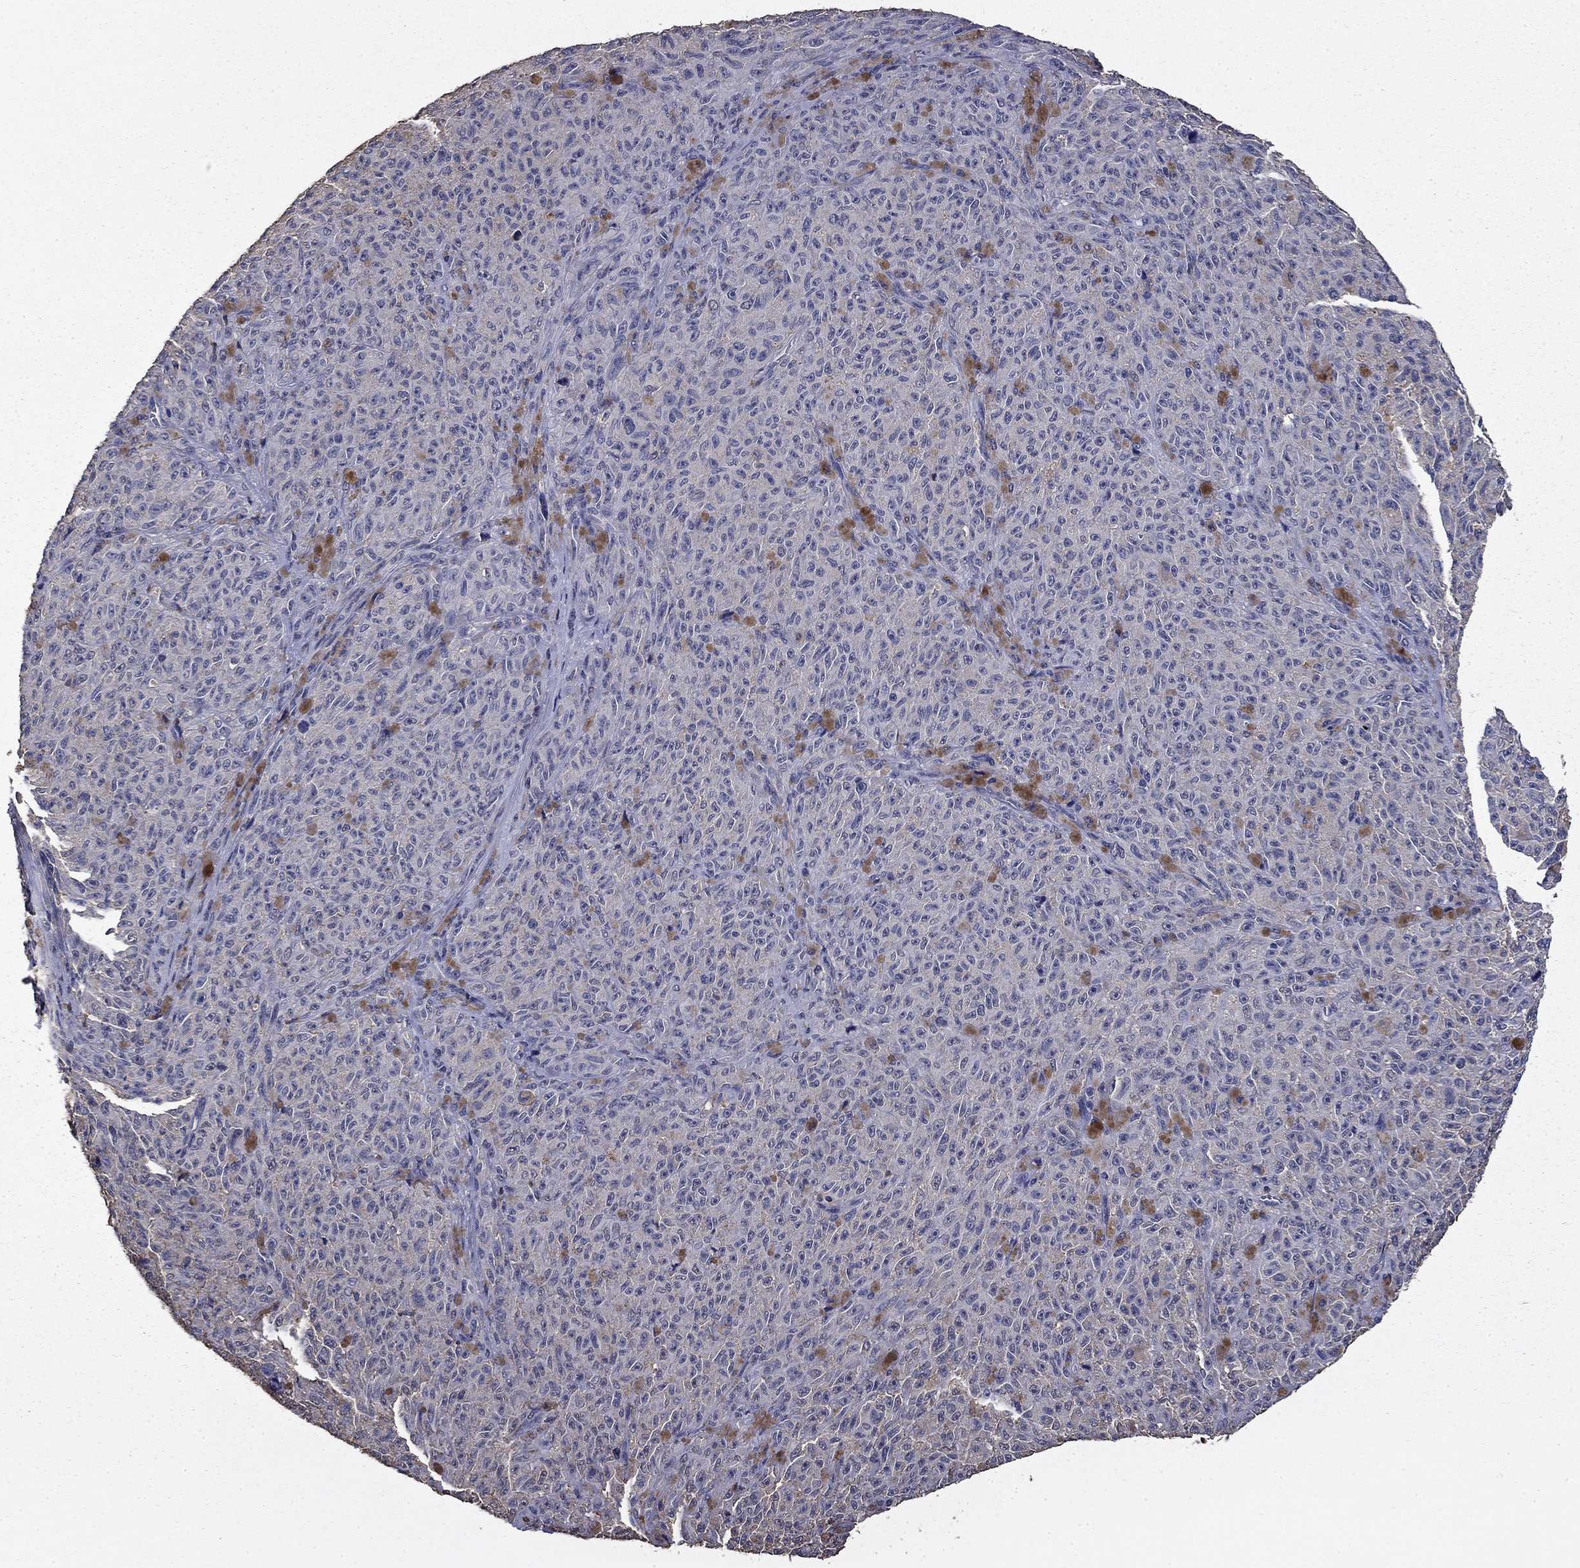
{"staining": {"intensity": "negative", "quantity": "none", "location": "none"}, "tissue": "melanoma", "cell_type": "Tumor cells", "image_type": "cancer", "snomed": [{"axis": "morphology", "description": "Malignant melanoma, NOS"}, {"axis": "topography", "description": "Skin"}], "caption": "A photomicrograph of malignant melanoma stained for a protein displays no brown staining in tumor cells.", "gene": "MFAP3L", "patient": {"sex": "female", "age": 82}}